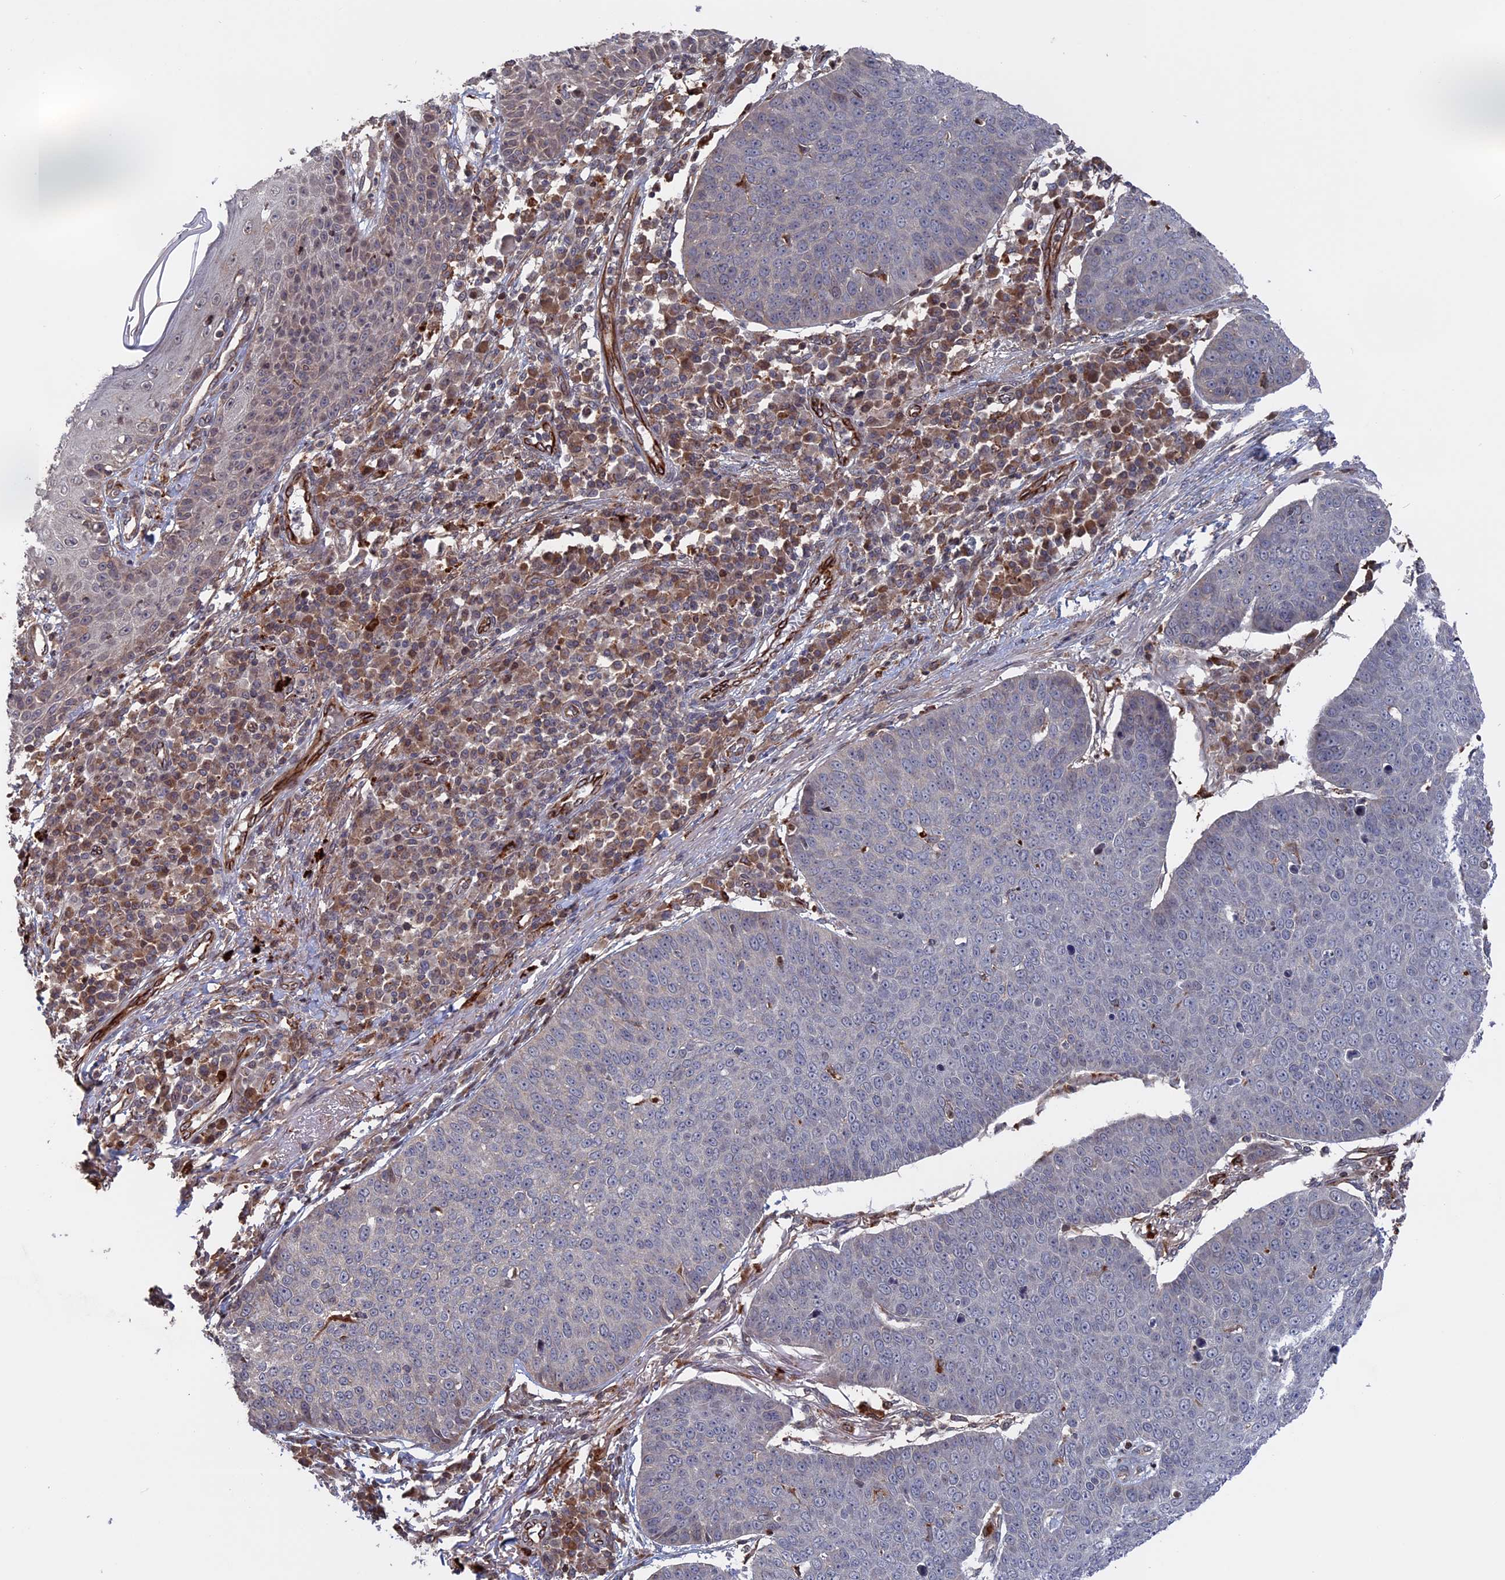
{"staining": {"intensity": "negative", "quantity": "none", "location": "none"}, "tissue": "skin cancer", "cell_type": "Tumor cells", "image_type": "cancer", "snomed": [{"axis": "morphology", "description": "Squamous cell carcinoma, NOS"}, {"axis": "topography", "description": "Skin"}], "caption": "Protein analysis of skin cancer exhibits no significant expression in tumor cells. (Immunohistochemistry (ihc), brightfield microscopy, high magnification).", "gene": "PLA2G15", "patient": {"sex": "male", "age": 71}}